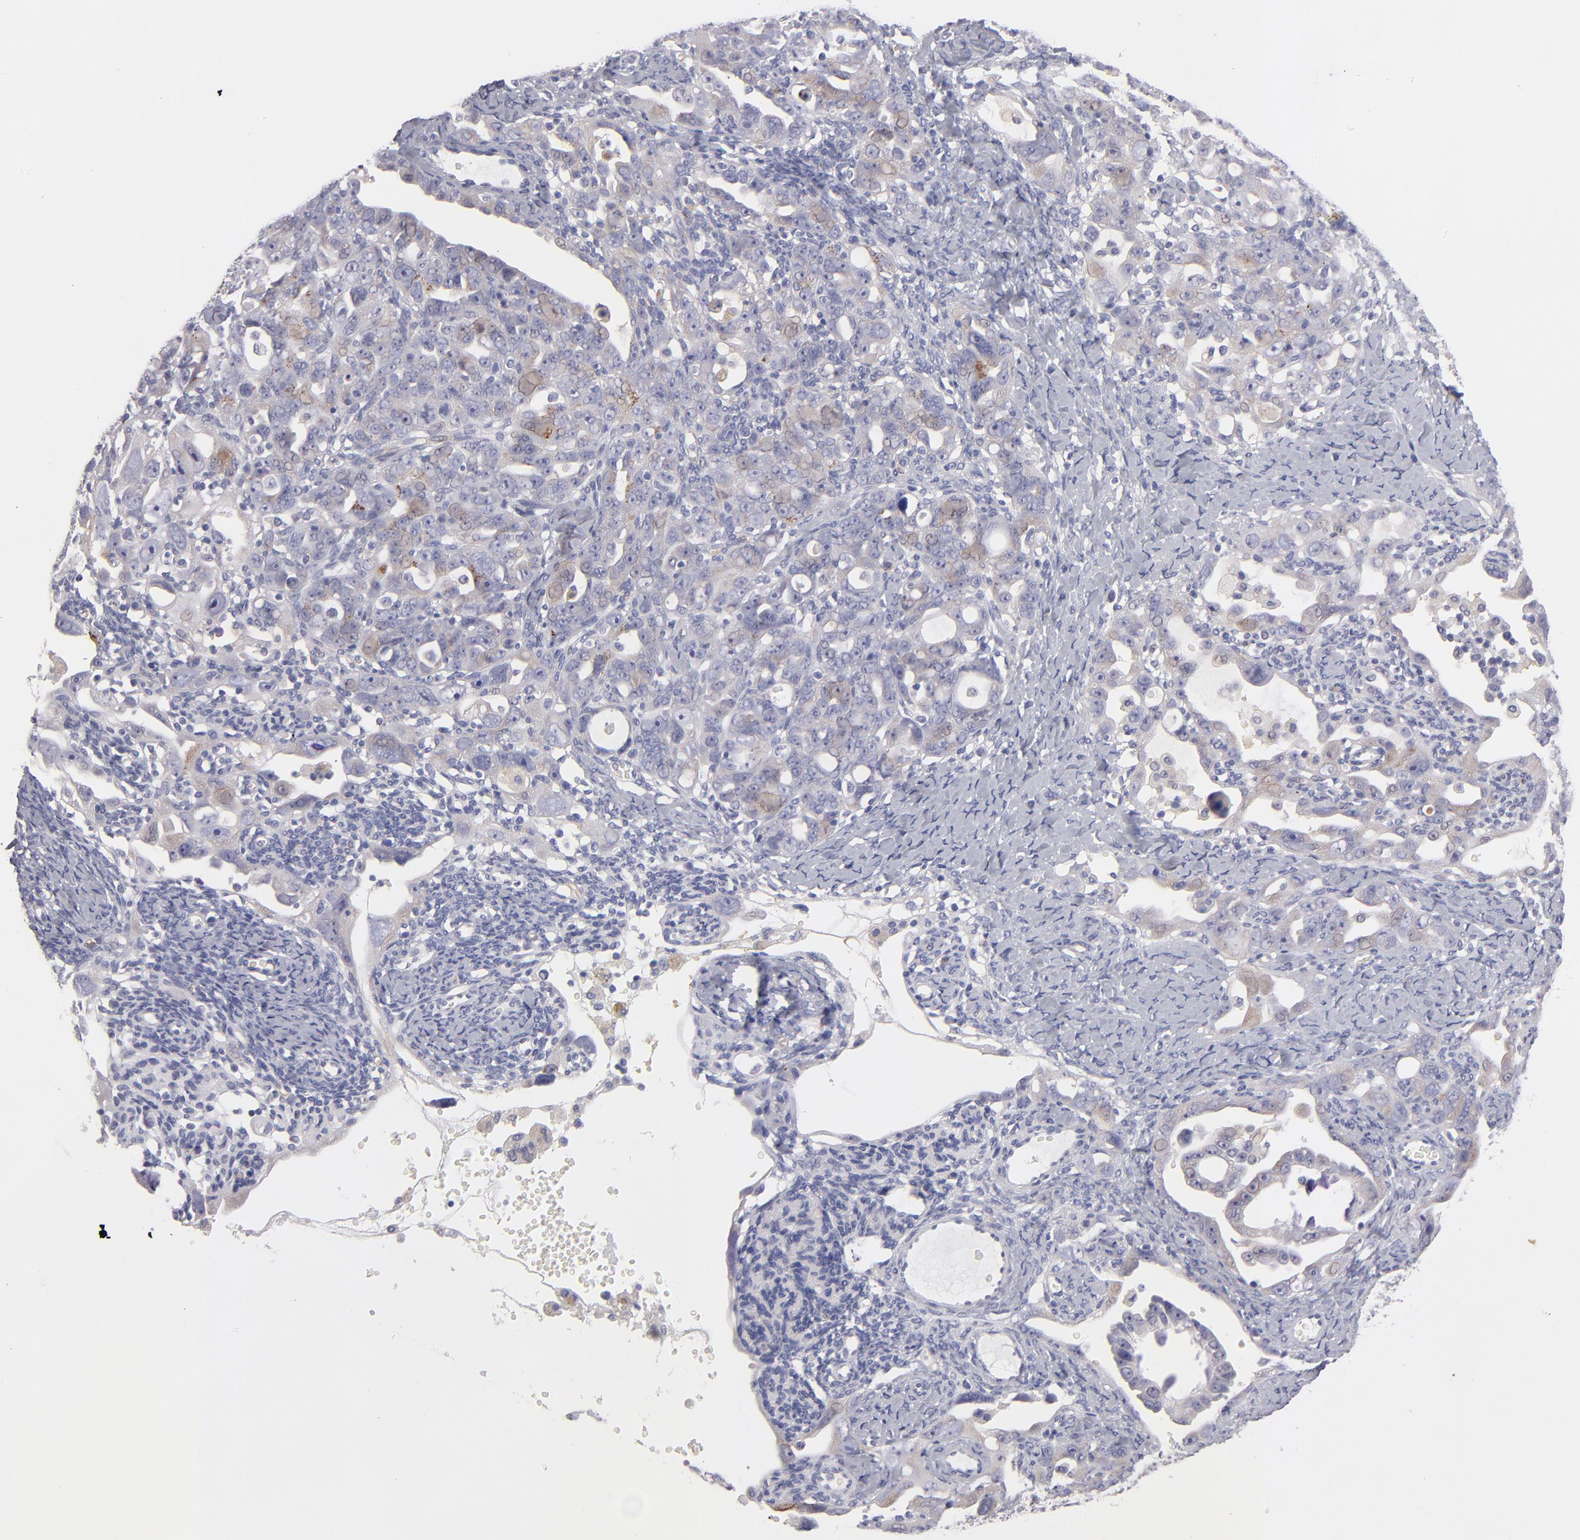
{"staining": {"intensity": "moderate", "quantity": "<25%", "location": "cytoplasmic/membranous"}, "tissue": "ovarian cancer", "cell_type": "Tumor cells", "image_type": "cancer", "snomed": [{"axis": "morphology", "description": "Cystadenocarcinoma, serous, NOS"}, {"axis": "topography", "description": "Ovary"}], "caption": "A low amount of moderate cytoplasmic/membranous positivity is seen in about <25% of tumor cells in ovarian cancer (serous cystadenocarcinoma) tissue. (Stains: DAB in brown, nuclei in blue, Microscopy: brightfield microscopy at high magnification).", "gene": "PLVAP", "patient": {"sex": "female", "age": 66}}